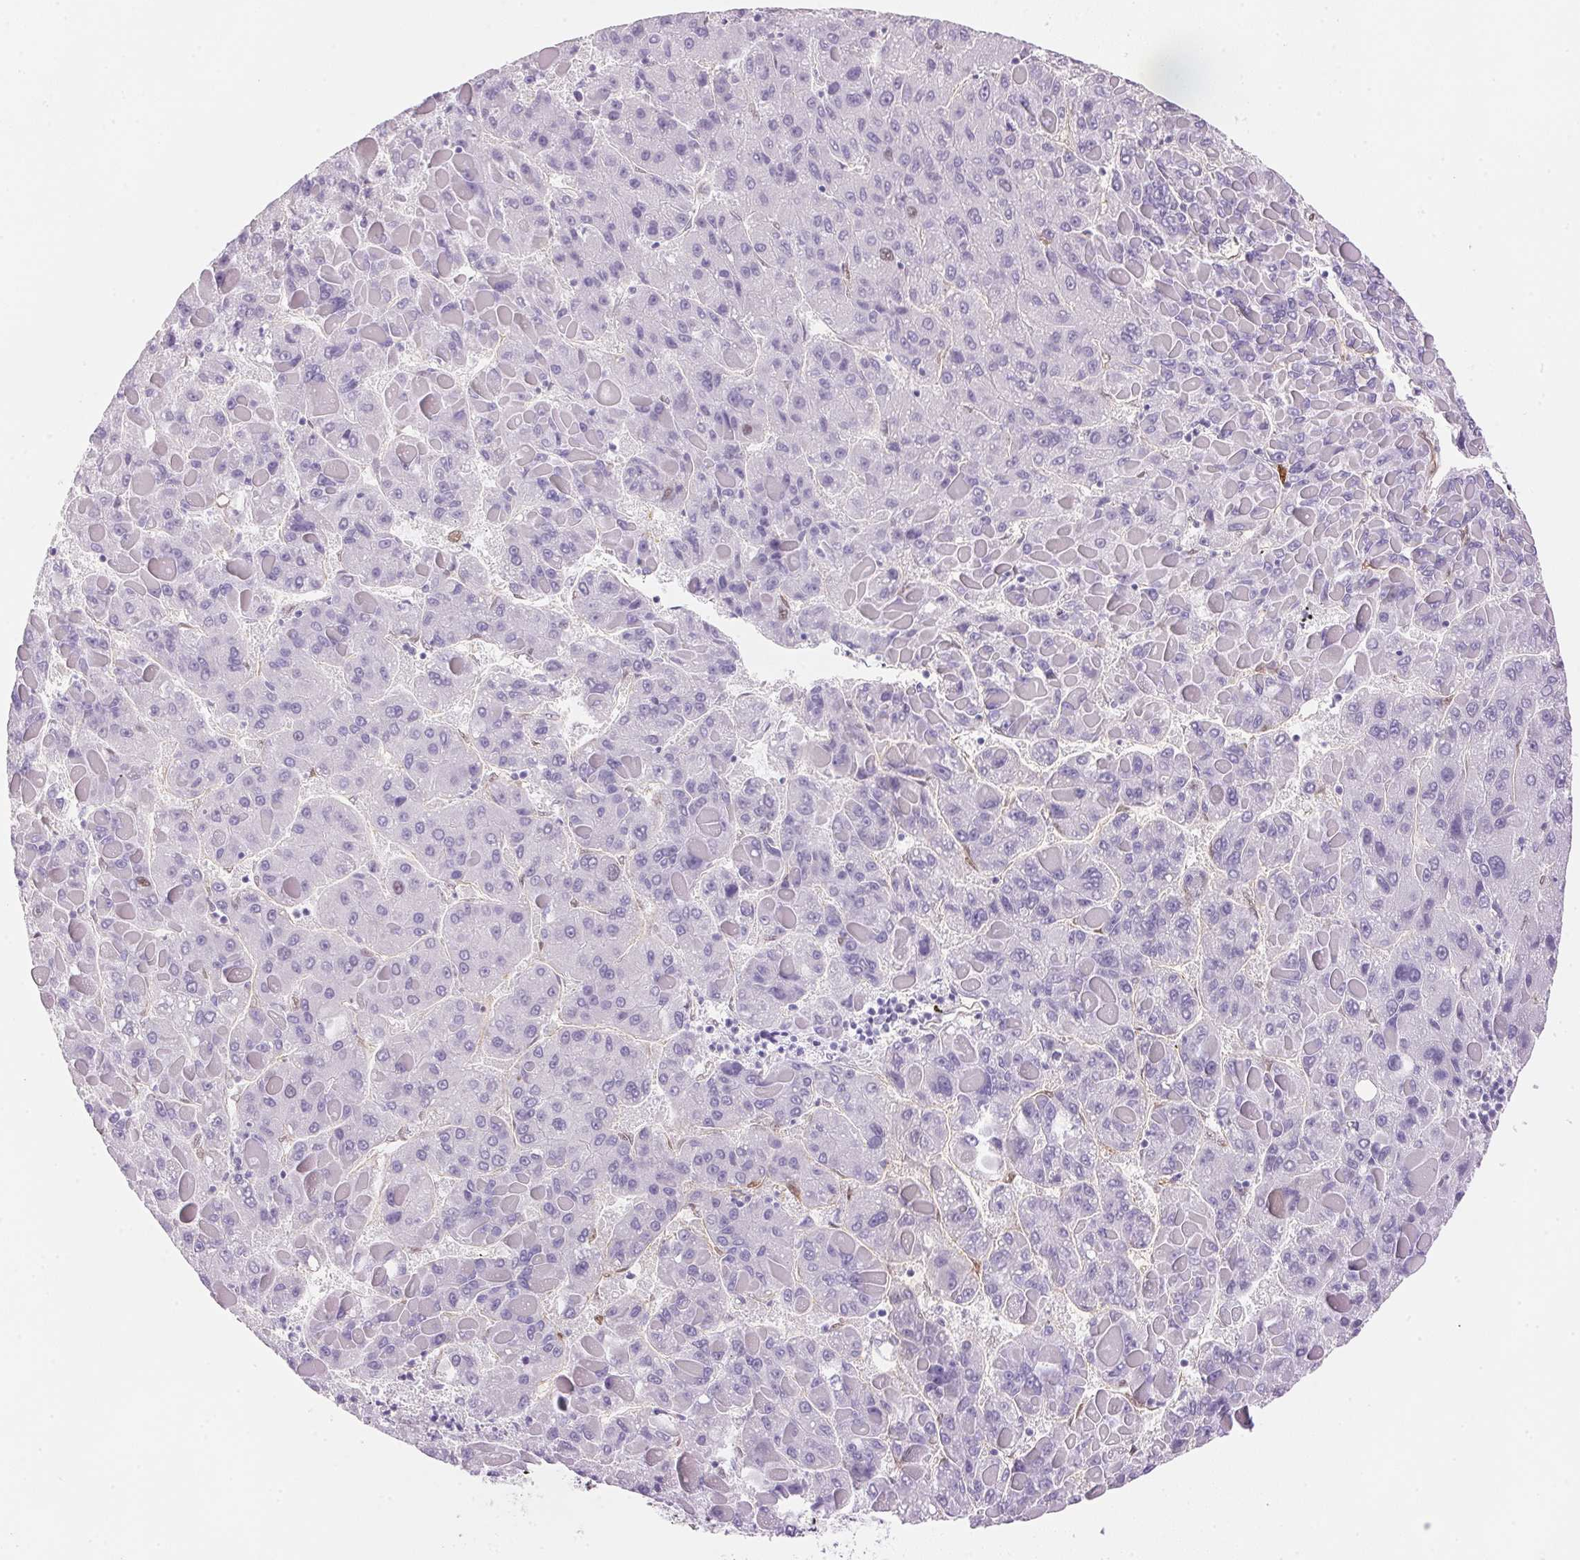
{"staining": {"intensity": "negative", "quantity": "none", "location": "none"}, "tissue": "liver cancer", "cell_type": "Tumor cells", "image_type": "cancer", "snomed": [{"axis": "morphology", "description": "Carcinoma, Hepatocellular, NOS"}, {"axis": "topography", "description": "Liver"}], "caption": "DAB immunohistochemical staining of human hepatocellular carcinoma (liver) shows no significant staining in tumor cells.", "gene": "SMTN", "patient": {"sex": "female", "age": 82}}